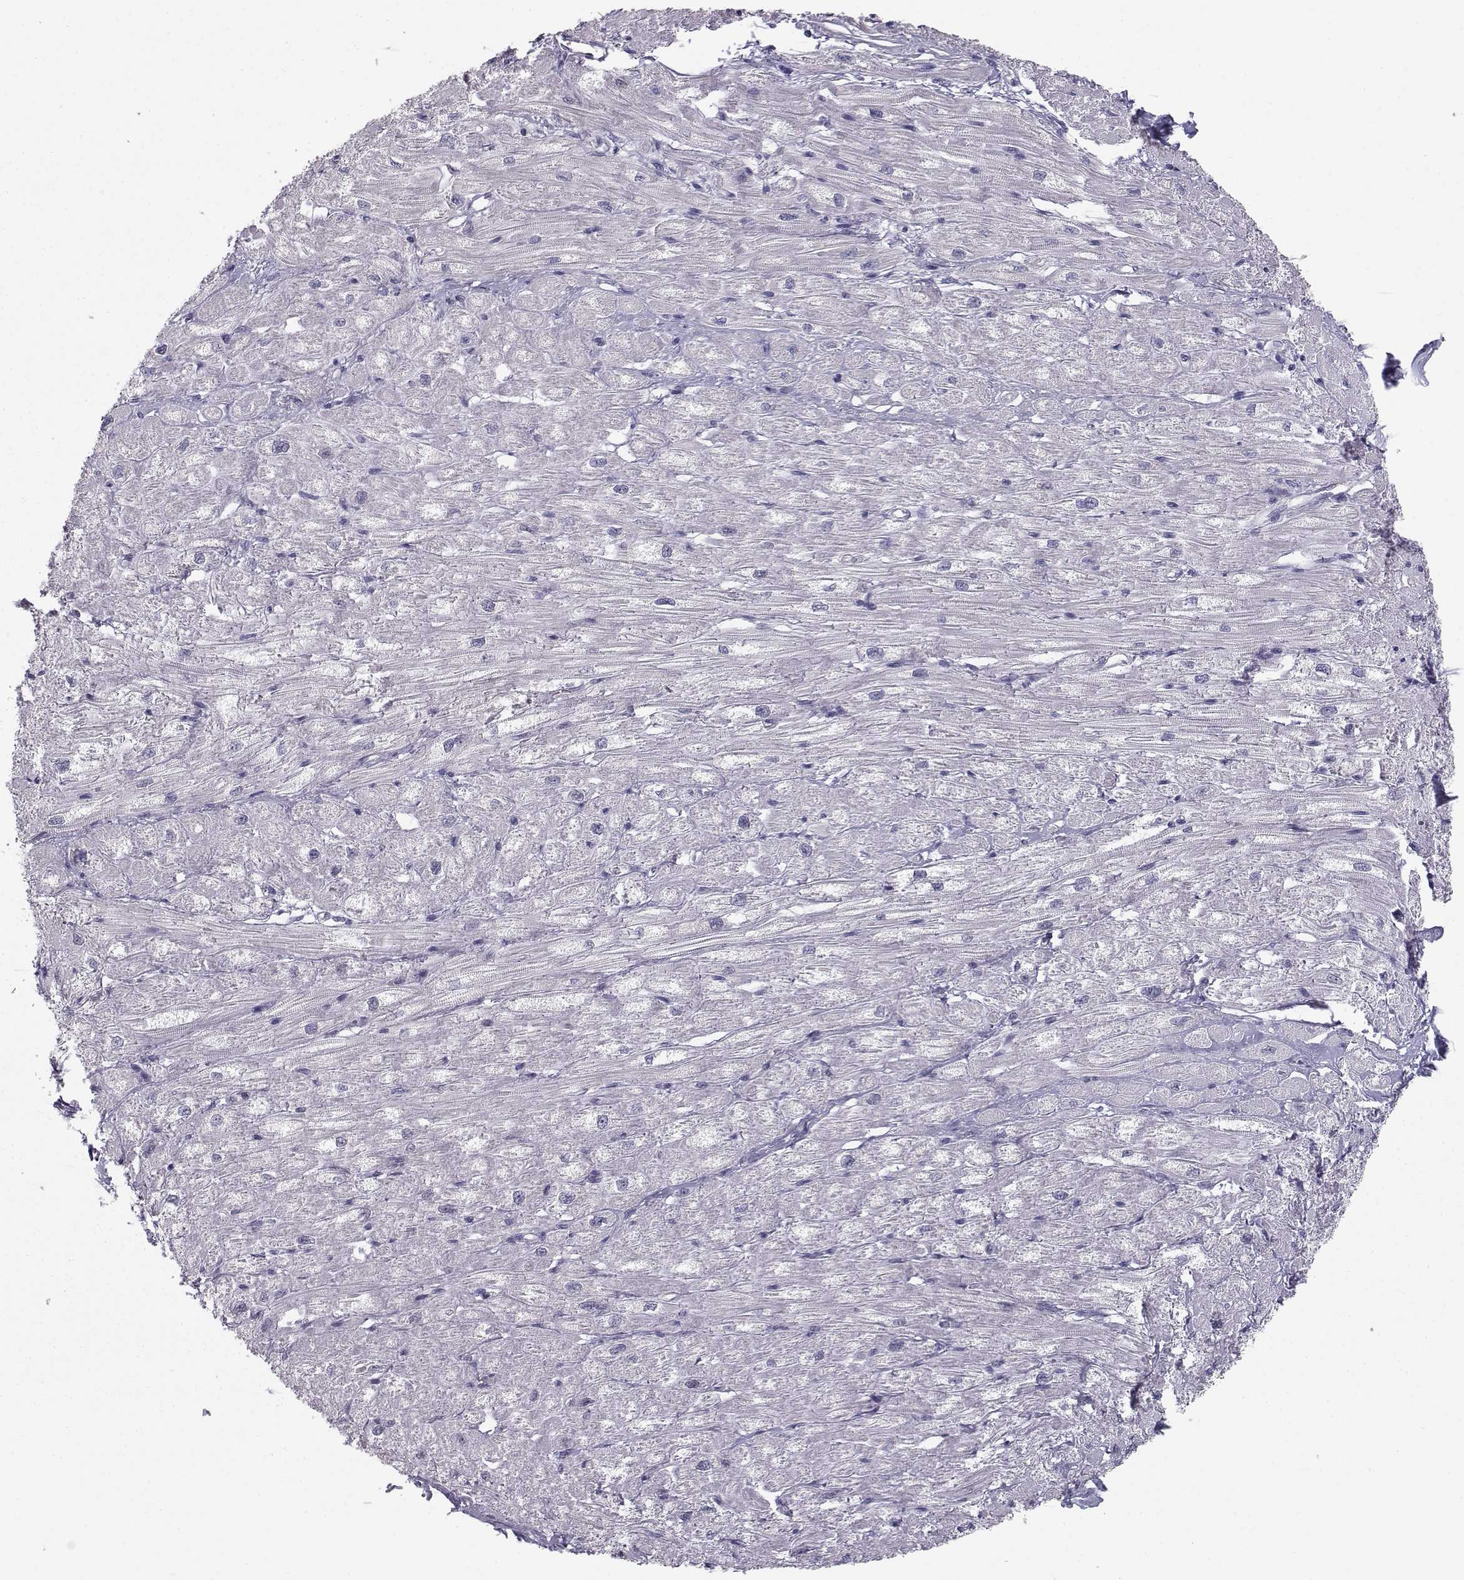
{"staining": {"intensity": "negative", "quantity": "none", "location": "none"}, "tissue": "heart muscle", "cell_type": "Cardiomyocytes", "image_type": "normal", "snomed": [{"axis": "morphology", "description": "Normal tissue, NOS"}, {"axis": "topography", "description": "Heart"}], "caption": "Heart muscle stained for a protein using immunohistochemistry reveals no staining cardiomyocytes.", "gene": "KIF13B", "patient": {"sex": "male", "age": 57}}